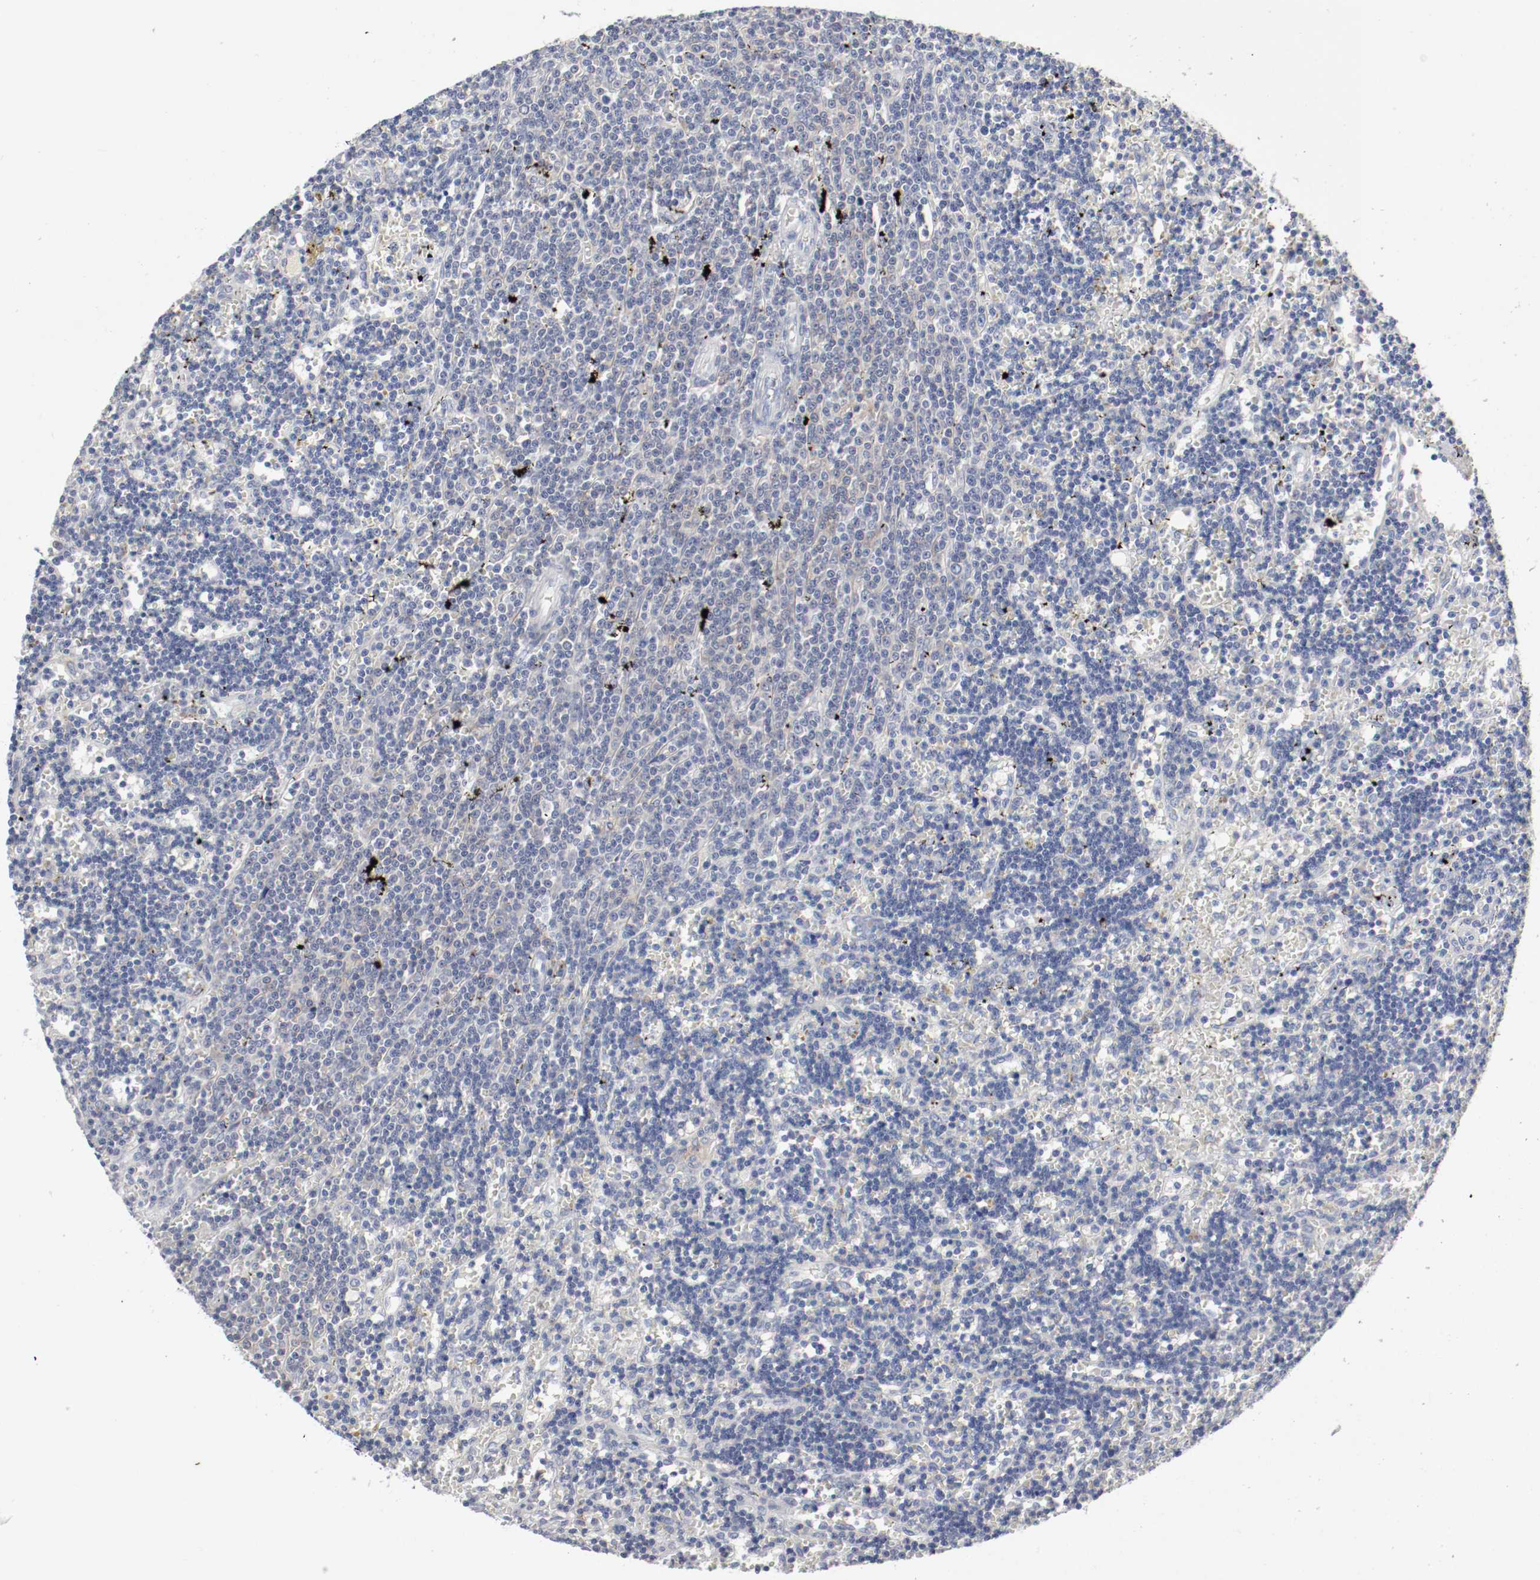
{"staining": {"intensity": "weak", "quantity": "<25%", "location": "cytoplasmic/membranous"}, "tissue": "lymphoma", "cell_type": "Tumor cells", "image_type": "cancer", "snomed": [{"axis": "morphology", "description": "Malignant lymphoma, non-Hodgkin's type, Low grade"}, {"axis": "topography", "description": "Spleen"}], "caption": "The photomicrograph exhibits no significant expression in tumor cells of malignant lymphoma, non-Hodgkin's type (low-grade).", "gene": "FGFBP1", "patient": {"sex": "male", "age": 60}}